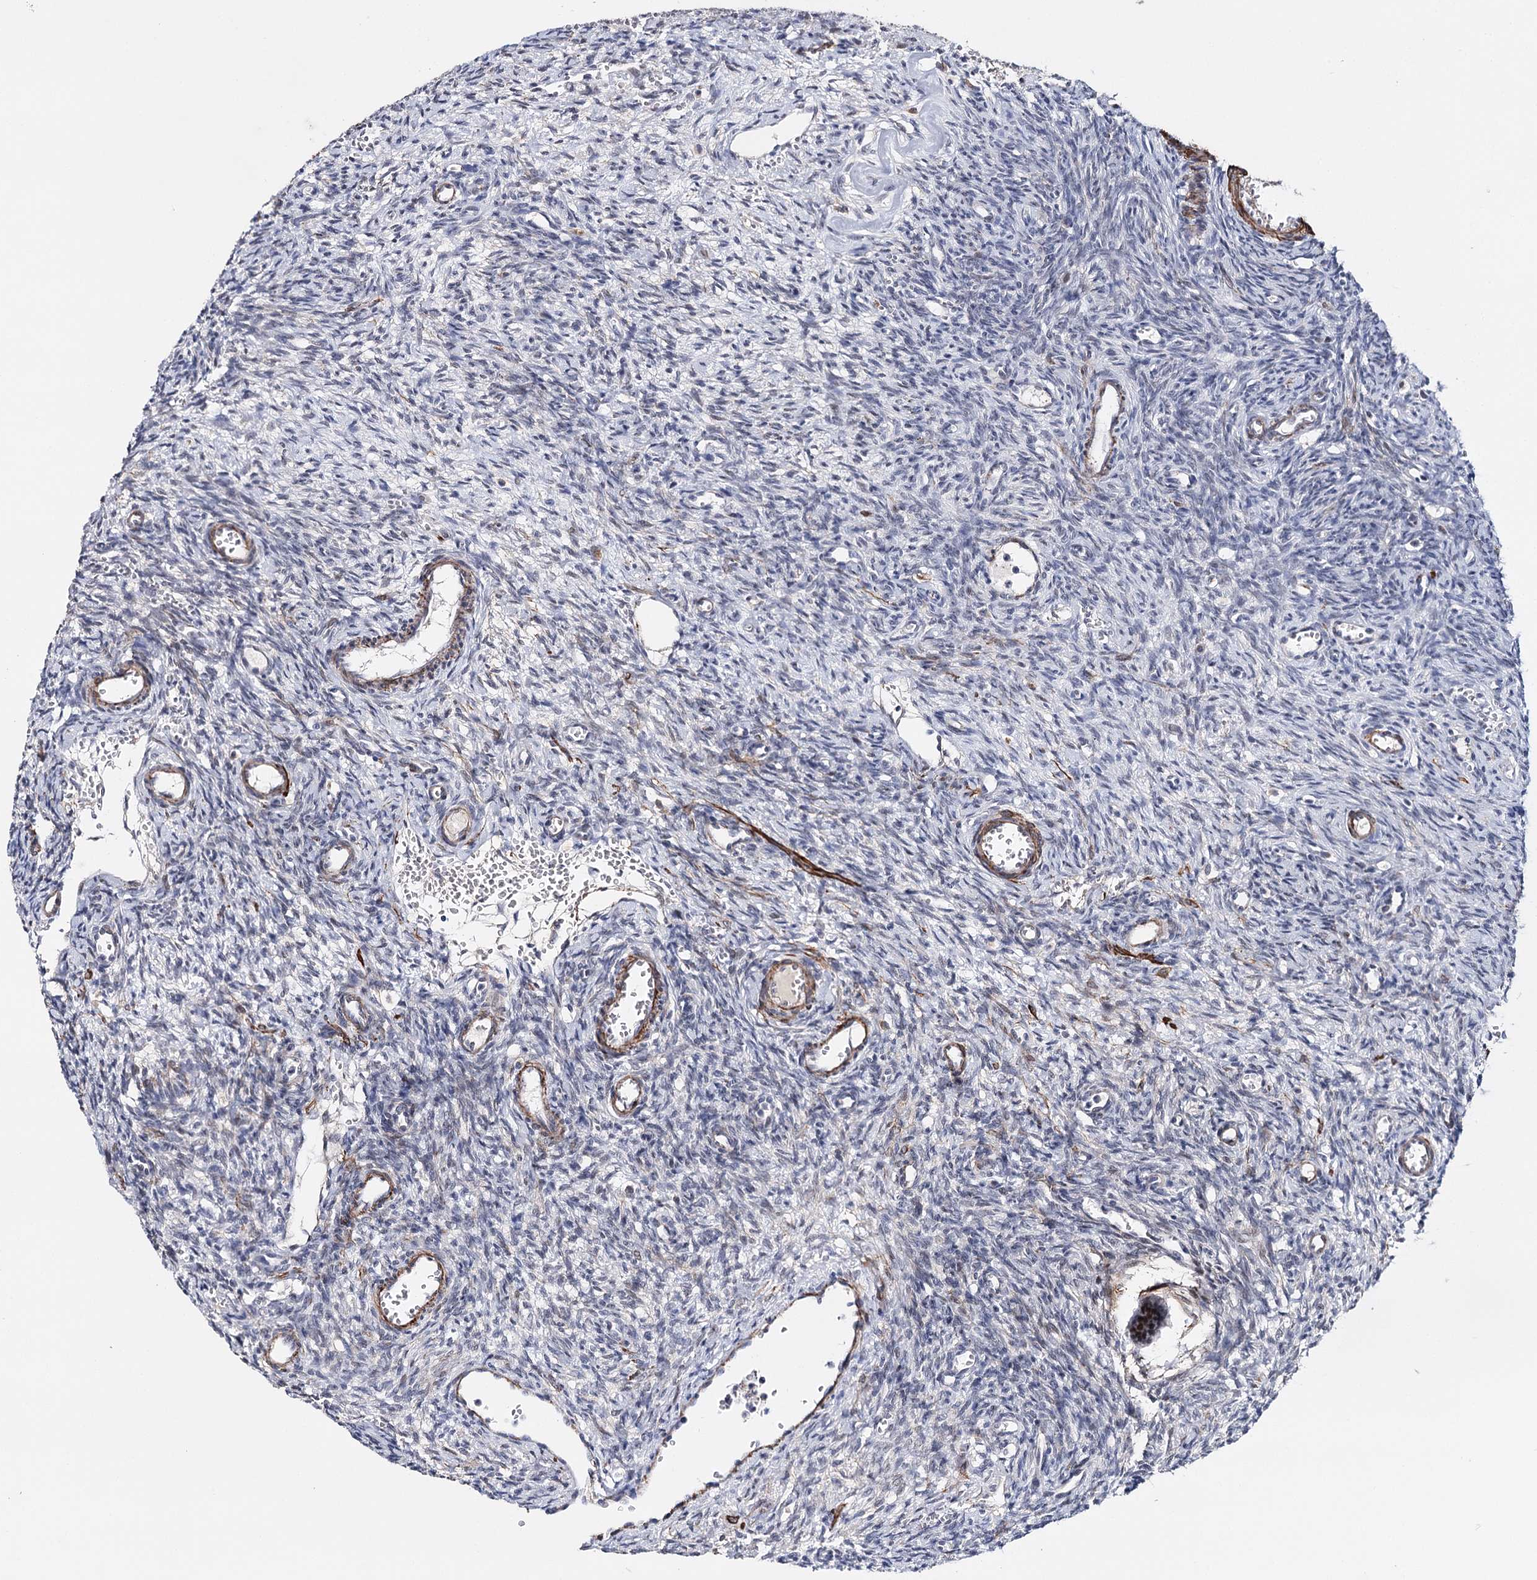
{"staining": {"intensity": "negative", "quantity": "none", "location": "none"}, "tissue": "ovary", "cell_type": "Ovarian stroma cells", "image_type": "normal", "snomed": [{"axis": "morphology", "description": "Normal tissue, NOS"}, {"axis": "topography", "description": "Ovary"}], "caption": "Immunohistochemistry (IHC) of unremarkable human ovary displays no positivity in ovarian stroma cells. (DAB IHC with hematoxylin counter stain).", "gene": "CFAP46", "patient": {"sex": "female", "age": 39}}